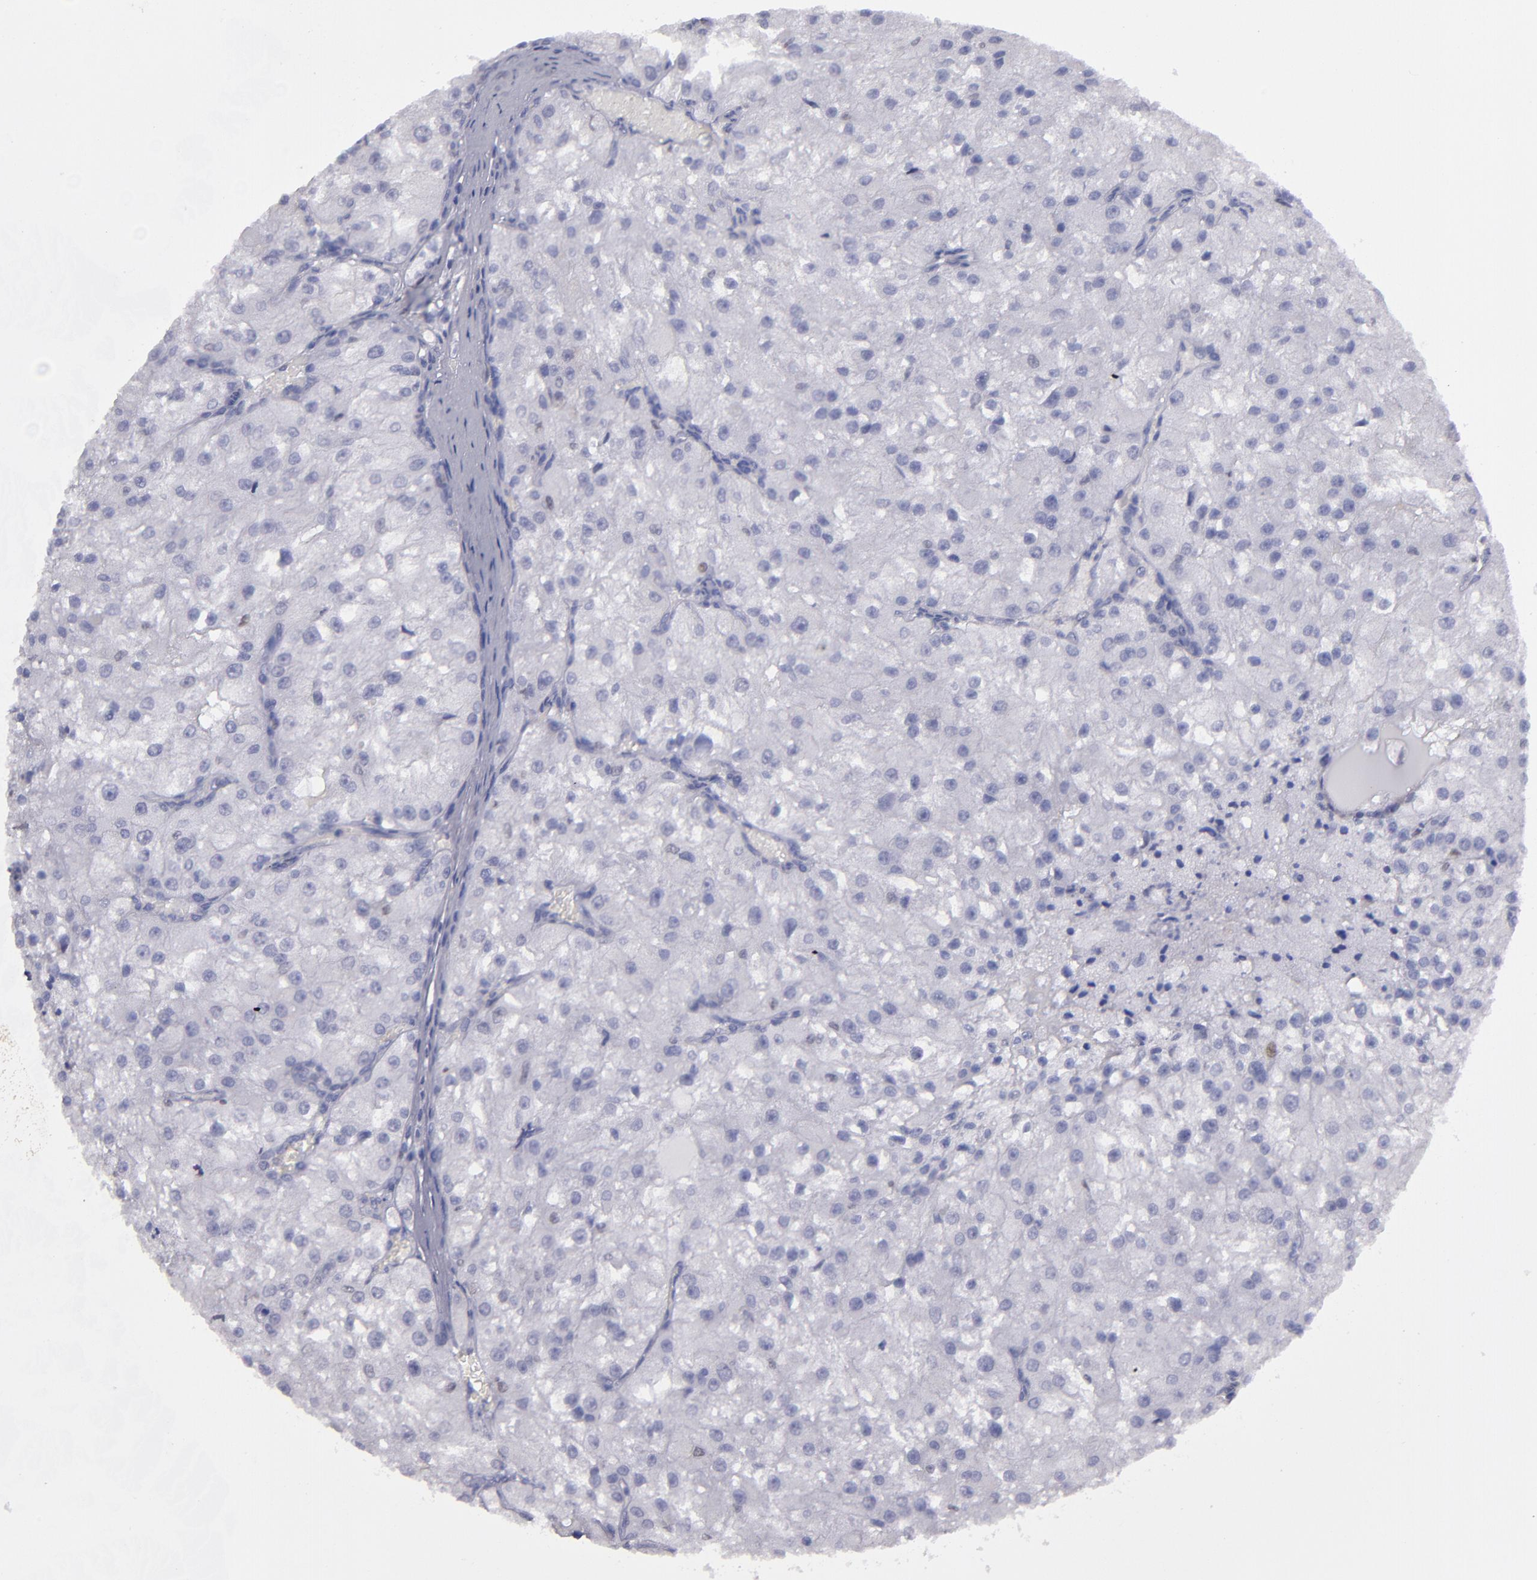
{"staining": {"intensity": "negative", "quantity": "none", "location": "none"}, "tissue": "renal cancer", "cell_type": "Tumor cells", "image_type": "cancer", "snomed": [{"axis": "morphology", "description": "Adenocarcinoma, NOS"}, {"axis": "topography", "description": "Kidney"}], "caption": "This is an IHC image of human renal cancer (adenocarcinoma). There is no staining in tumor cells.", "gene": "IRF8", "patient": {"sex": "female", "age": 74}}